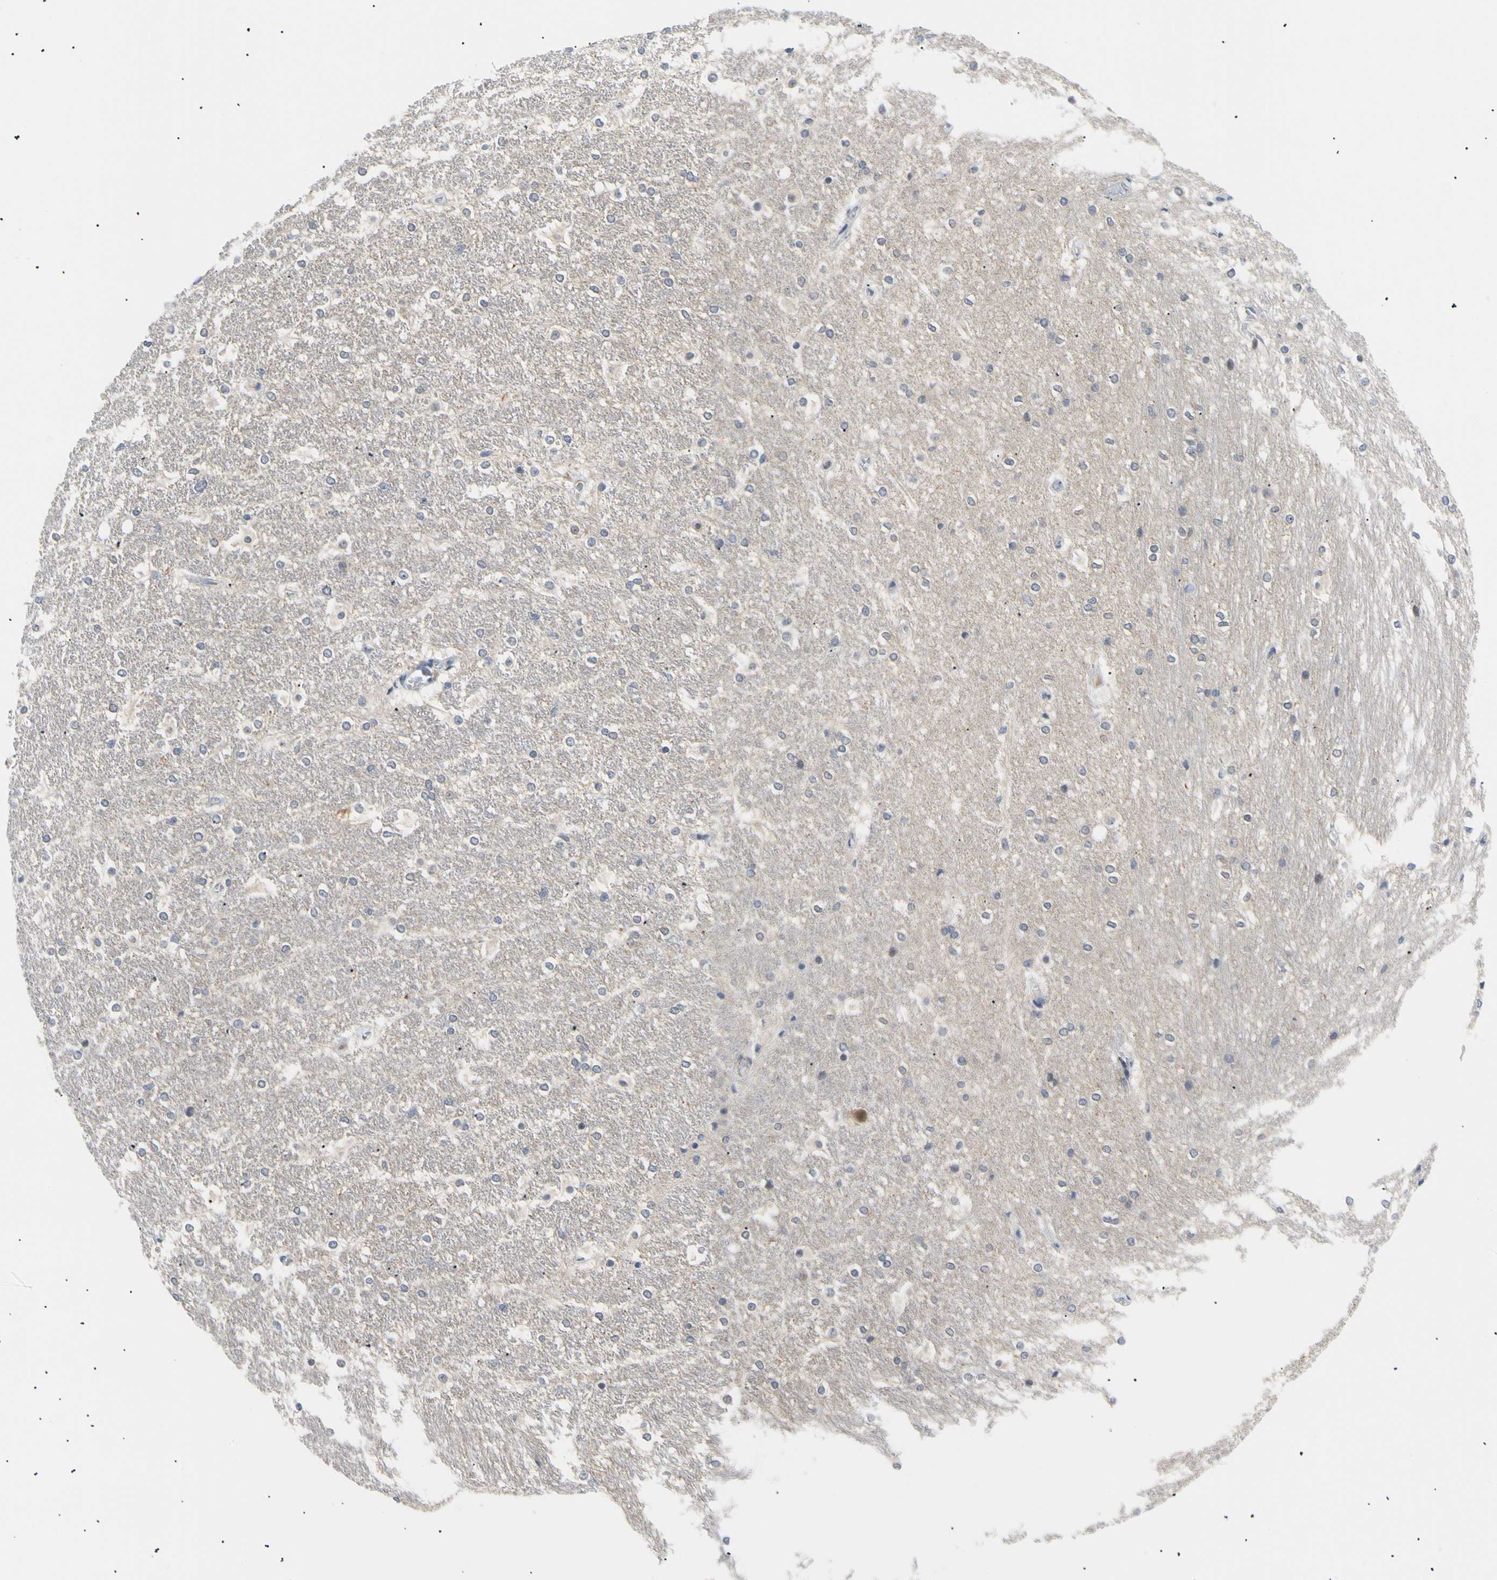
{"staining": {"intensity": "weak", "quantity": "<25%", "location": "cytoplasmic/membranous"}, "tissue": "hippocampus", "cell_type": "Glial cells", "image_type": "normal", "snomed": [{"axis": "morphology", "description": "Normal tissue, NOS"}, {"axis": "topography", "description": "Hippocampus"}], "caption": "Photomicrograph shows no significant protein positivity in glial cells of normal hippocampus.", "gene": "SEC23B", "patient": {"sex": "female", "age": 19}}